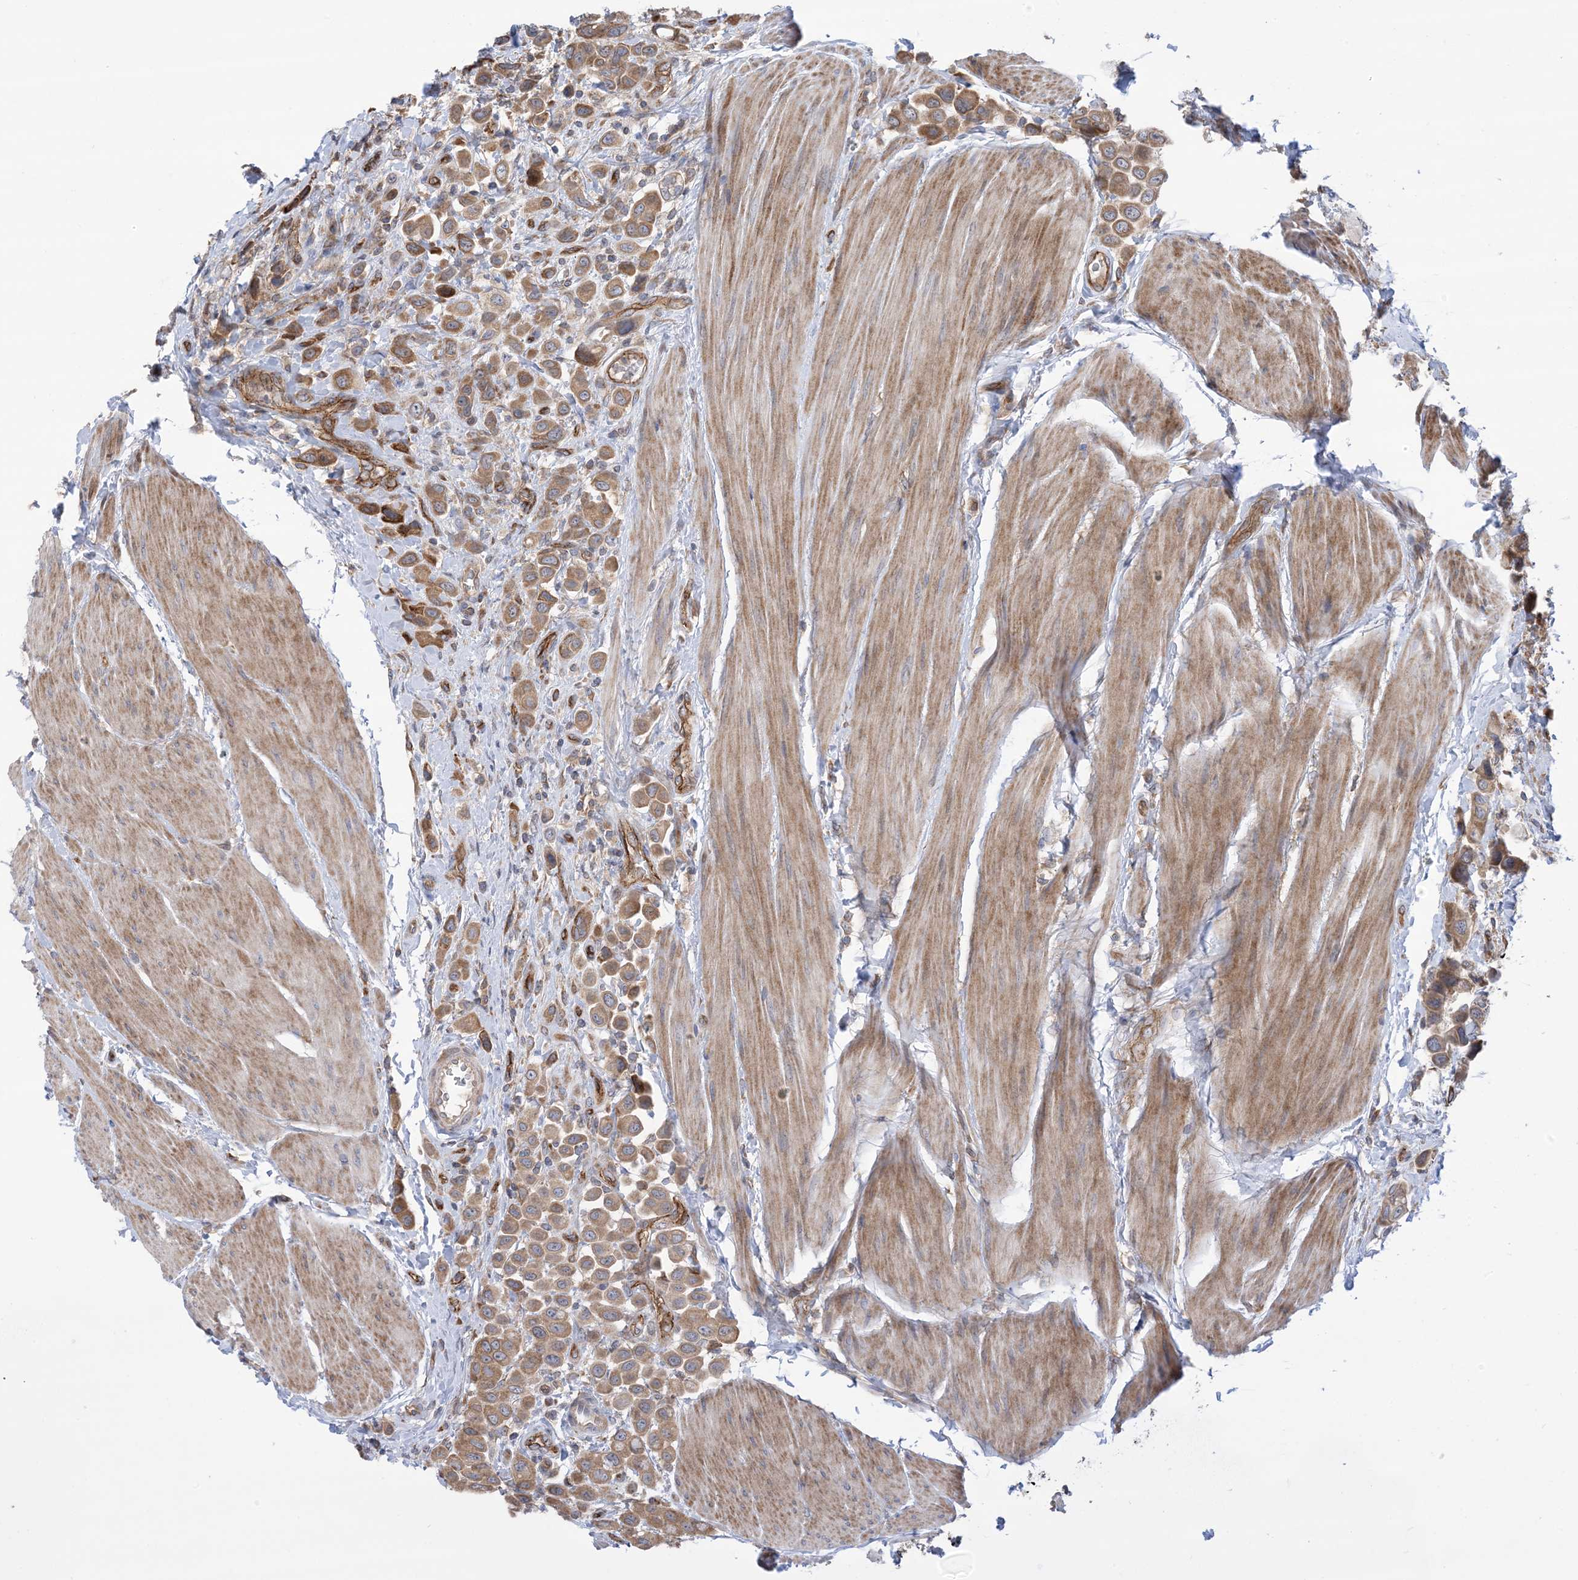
{"staining": {"intensity": "moderate", "quantity": ">75%", "location": "cytoplasmic/membranous"}, "tissue": "urothelial cancer", "cell_type": "Tumor cells", "image_type": "cancer", "snomed": [{"axis": "morphology", "description": "Urothelial carcinoma, High grade"}, {"axis": "topography", "description": "Urinary bladder"}], "caption": "Immunohistochemical staining of human urothelial carcinoma (high-grade) displays moderate cytoplasmic/membranous protein staining in about >75% of tumor cells.", "gene": "CLEC16A", "patient": {"sex": "male", "age": 50}}